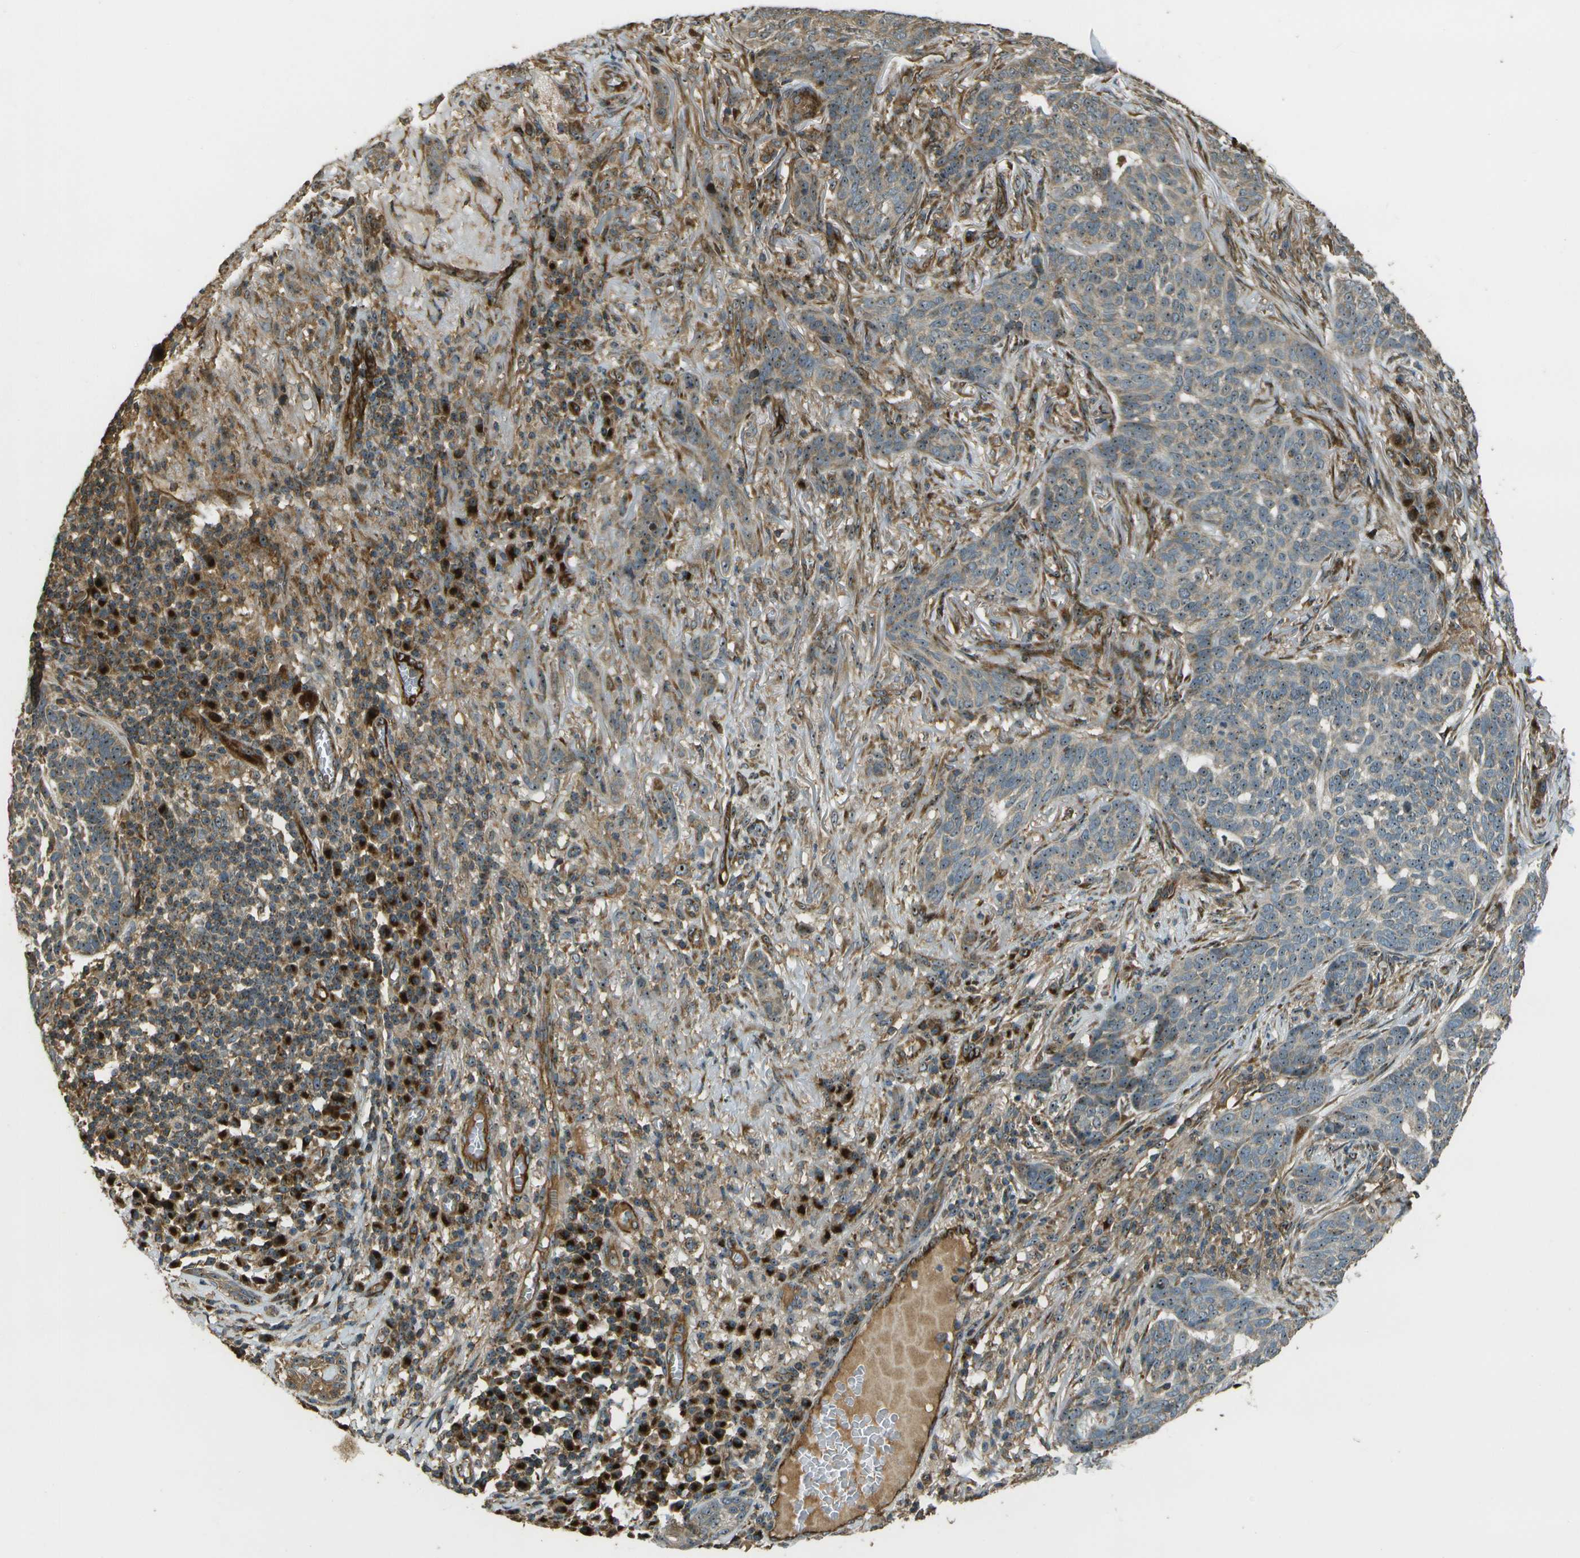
{"staining": {"intensity": "moderate", "quantity": ">75%", "location": "nuclear"}, "tissue": "skin cancer", "cell_type": "Tumor cells", "image_type": "cancer", "snomed": [{"axis": "morphology", "description": "Basal cell carcinoma"}, {"axis": "topography", "description": "Skin"}], "caption": "High-magnification brightfield microscopy of basal cell carcinoma (skin) stained with DAB (brown) and counterstained with hematoxylin (blue). tumor cells exhibit moderate nuclear staining is seen in approximately>75% of cells.", "gene": "LRP12", "patient": {"sex": "male", "age": 85}}